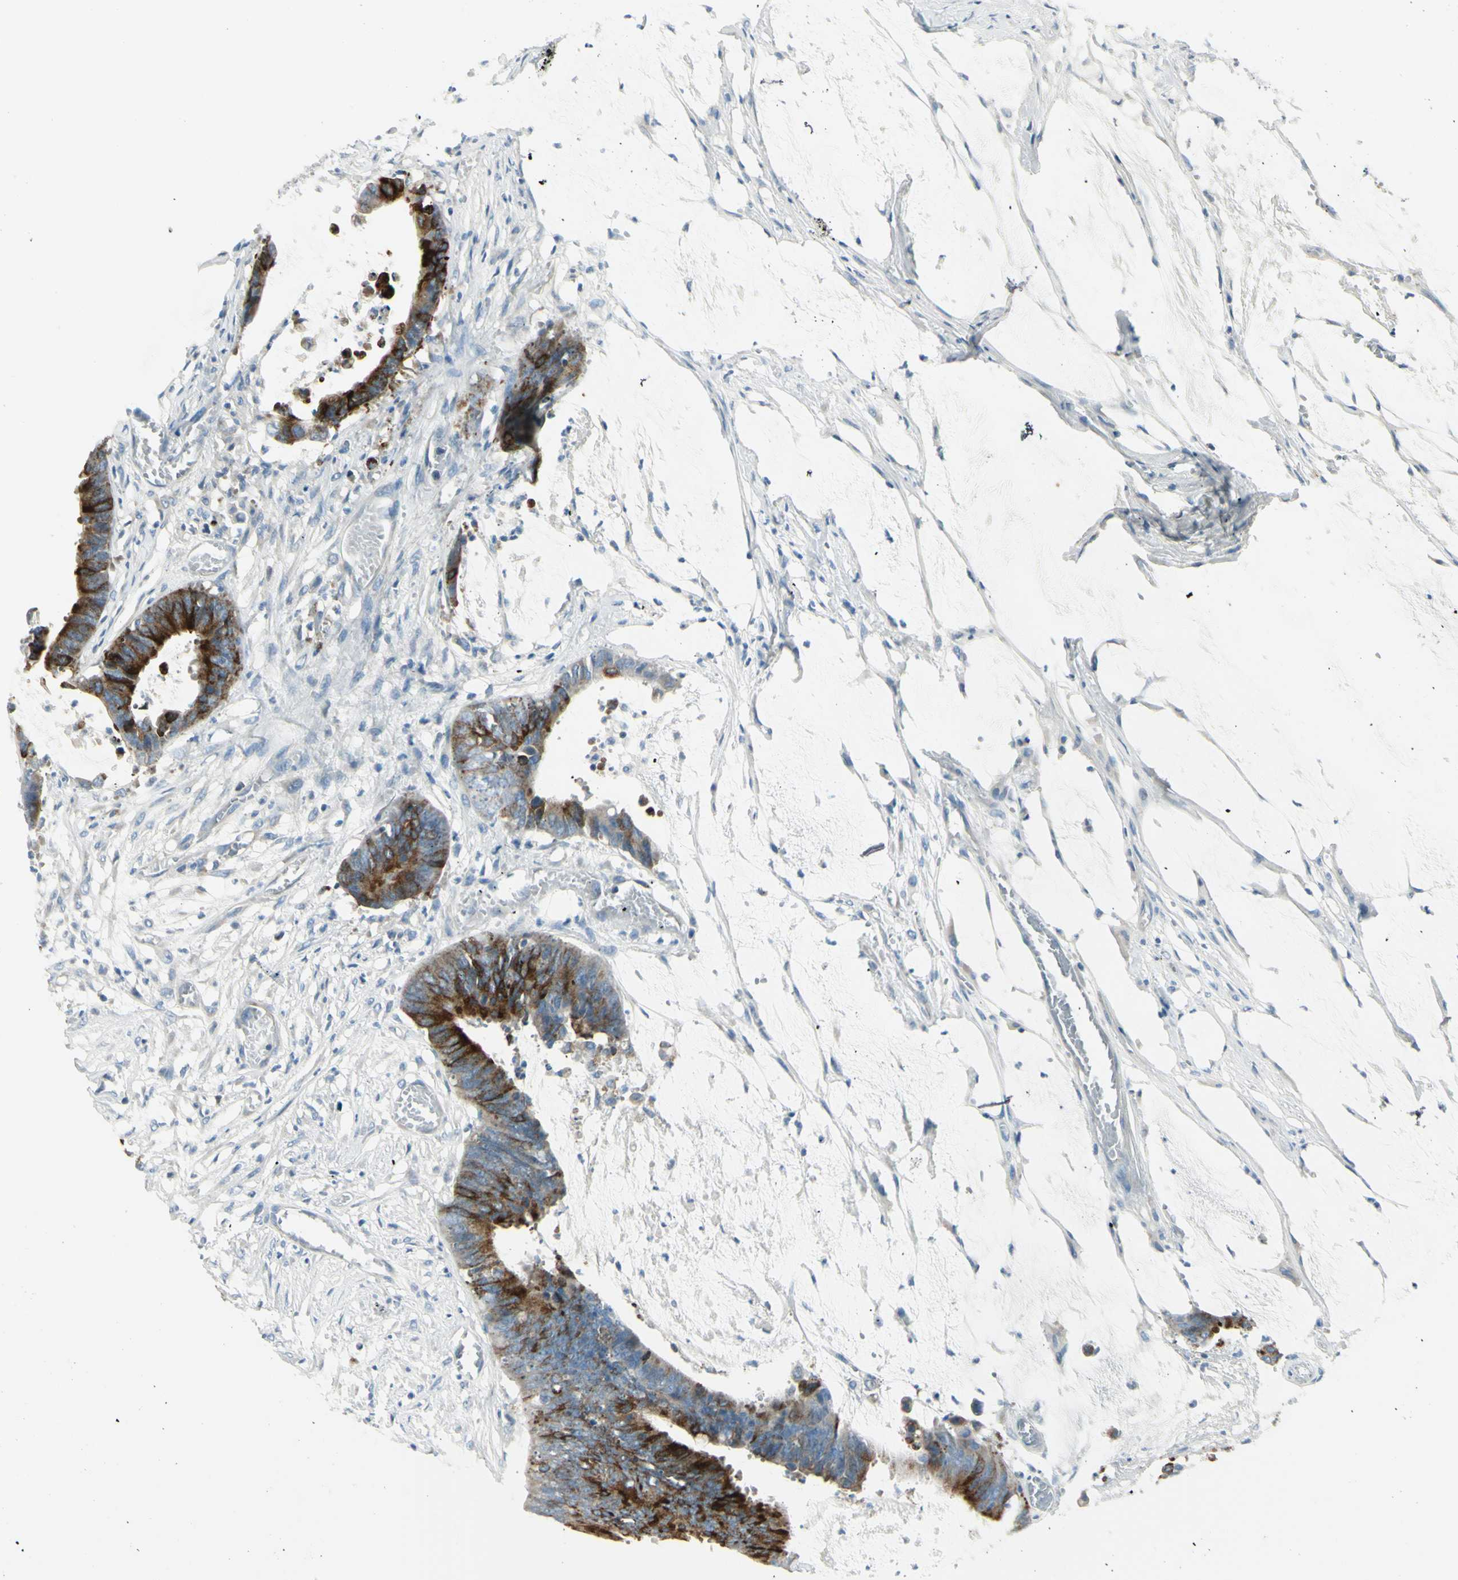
{"staining": {"intensity": "strong", "quantity": "25%-75%", "location": "cytoplasmic/membranous"}, "tissue": "colorectal cancer", "cell_type": "Tumor cells", "image_type": "cancer", "snomed": [{"axis": "morphology", "description": "Adenocarcinoma, NOS"}, {"axis": "topography", "description": "Rectum"}], "caption": "There is high levels of strong cytoplasmic/membranous staining in tumor cells of colorectal cancer, as demonstrated by immunohistochemical staining (brown color).", "gene": "DLG4", "patient": {"sex": "female", "age": 66}}